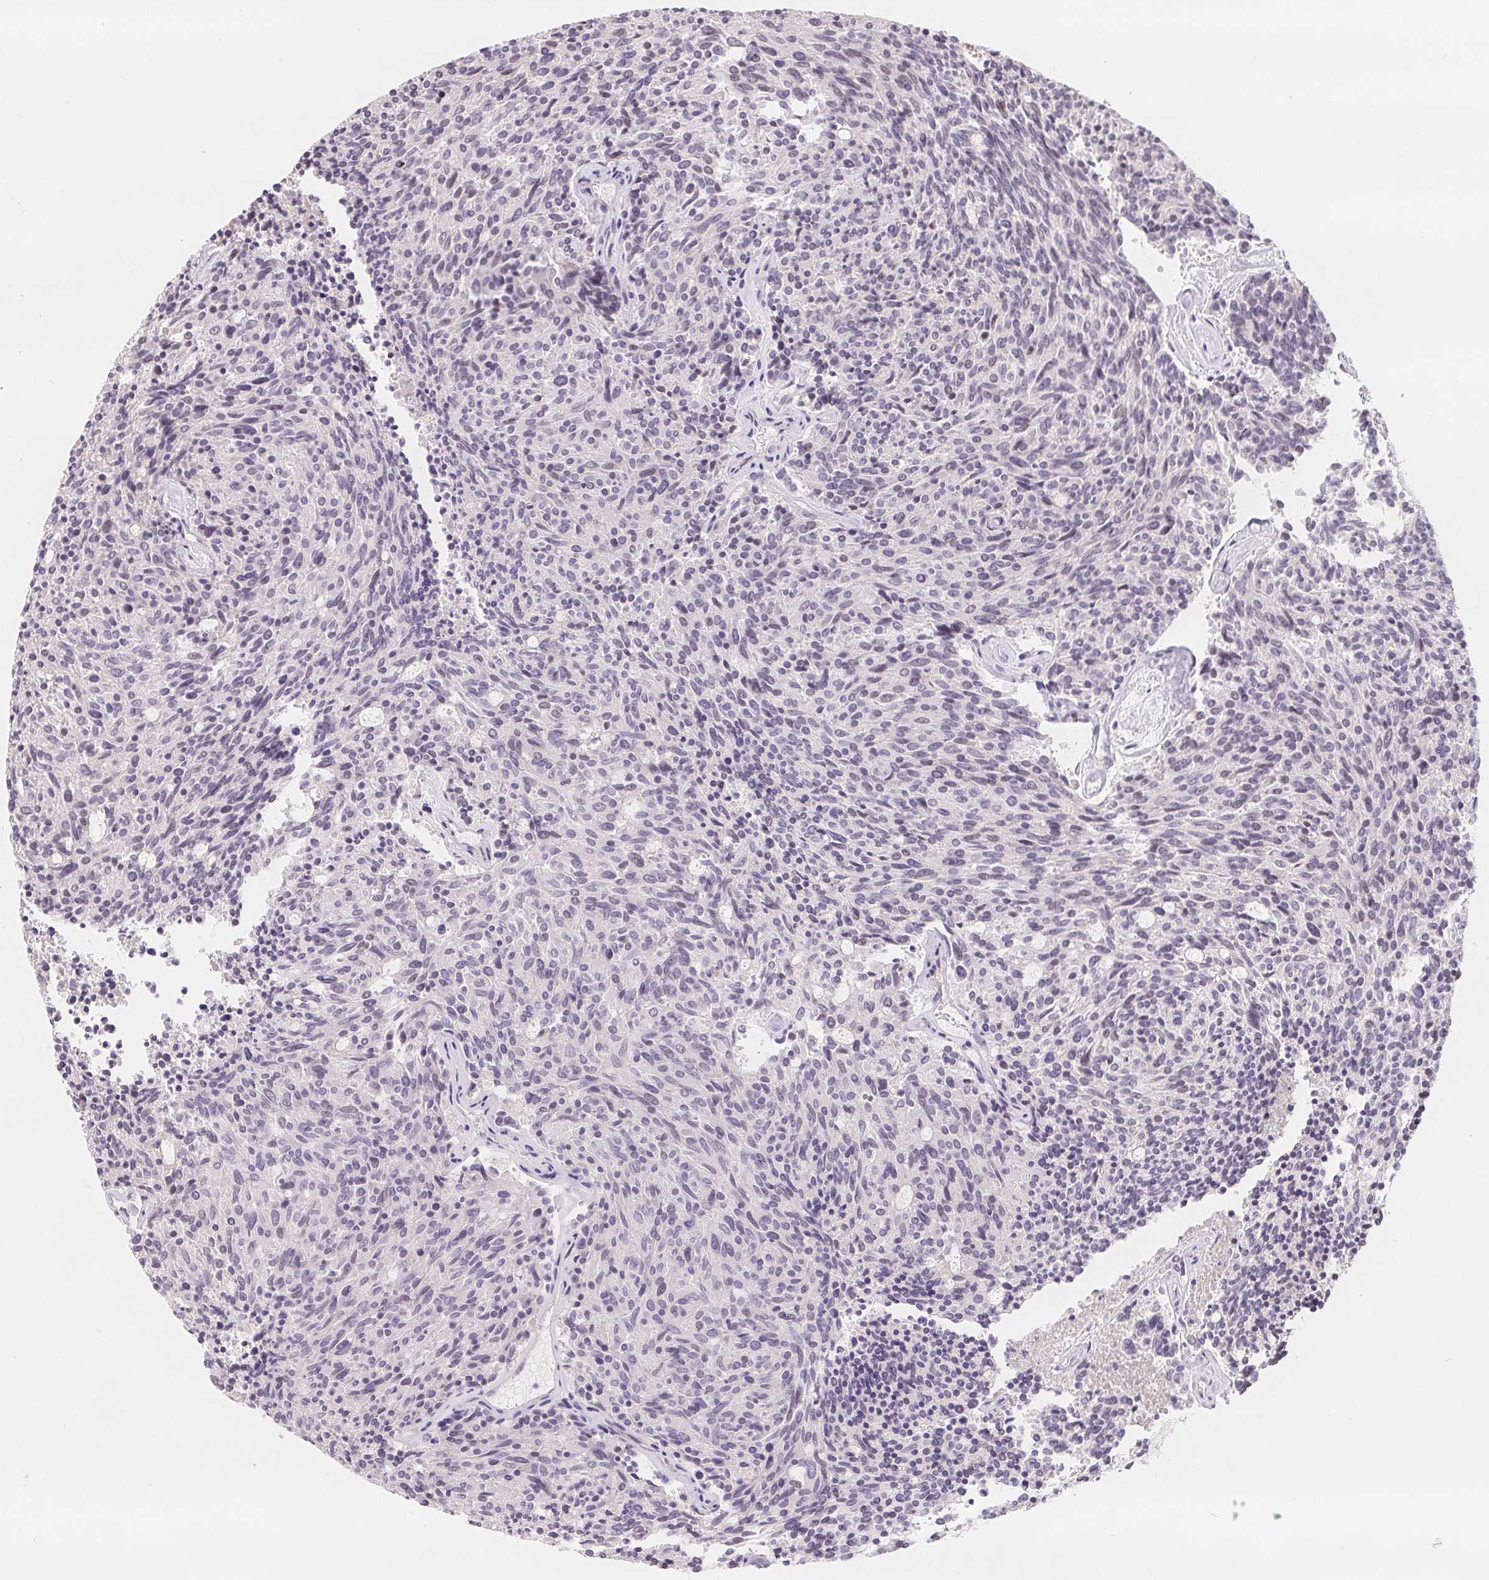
{"staining": {"intensity": "negative", "quantity": "none", "location": "none"}, "tissue": "carcinoid", "cell_type": "Tumor cells", "image_type": "cancer", "snomed": [{"axis": "morphology", "description": "Carcinoid, malignant, NOS"}, {"axis": "topography", "description": "Pancreas"}], "caption": "The histopathology image reveals no significant positivity in tumor cells of carcinoid. (Stains: DAB (3,3'-diaminobenzidine) IHC with hematoxylin counter stain, Microscopy: brightfield microscopy at high magnification).", "gene": "LCA5L", "patient": {"sex": "female", "age": 54}}